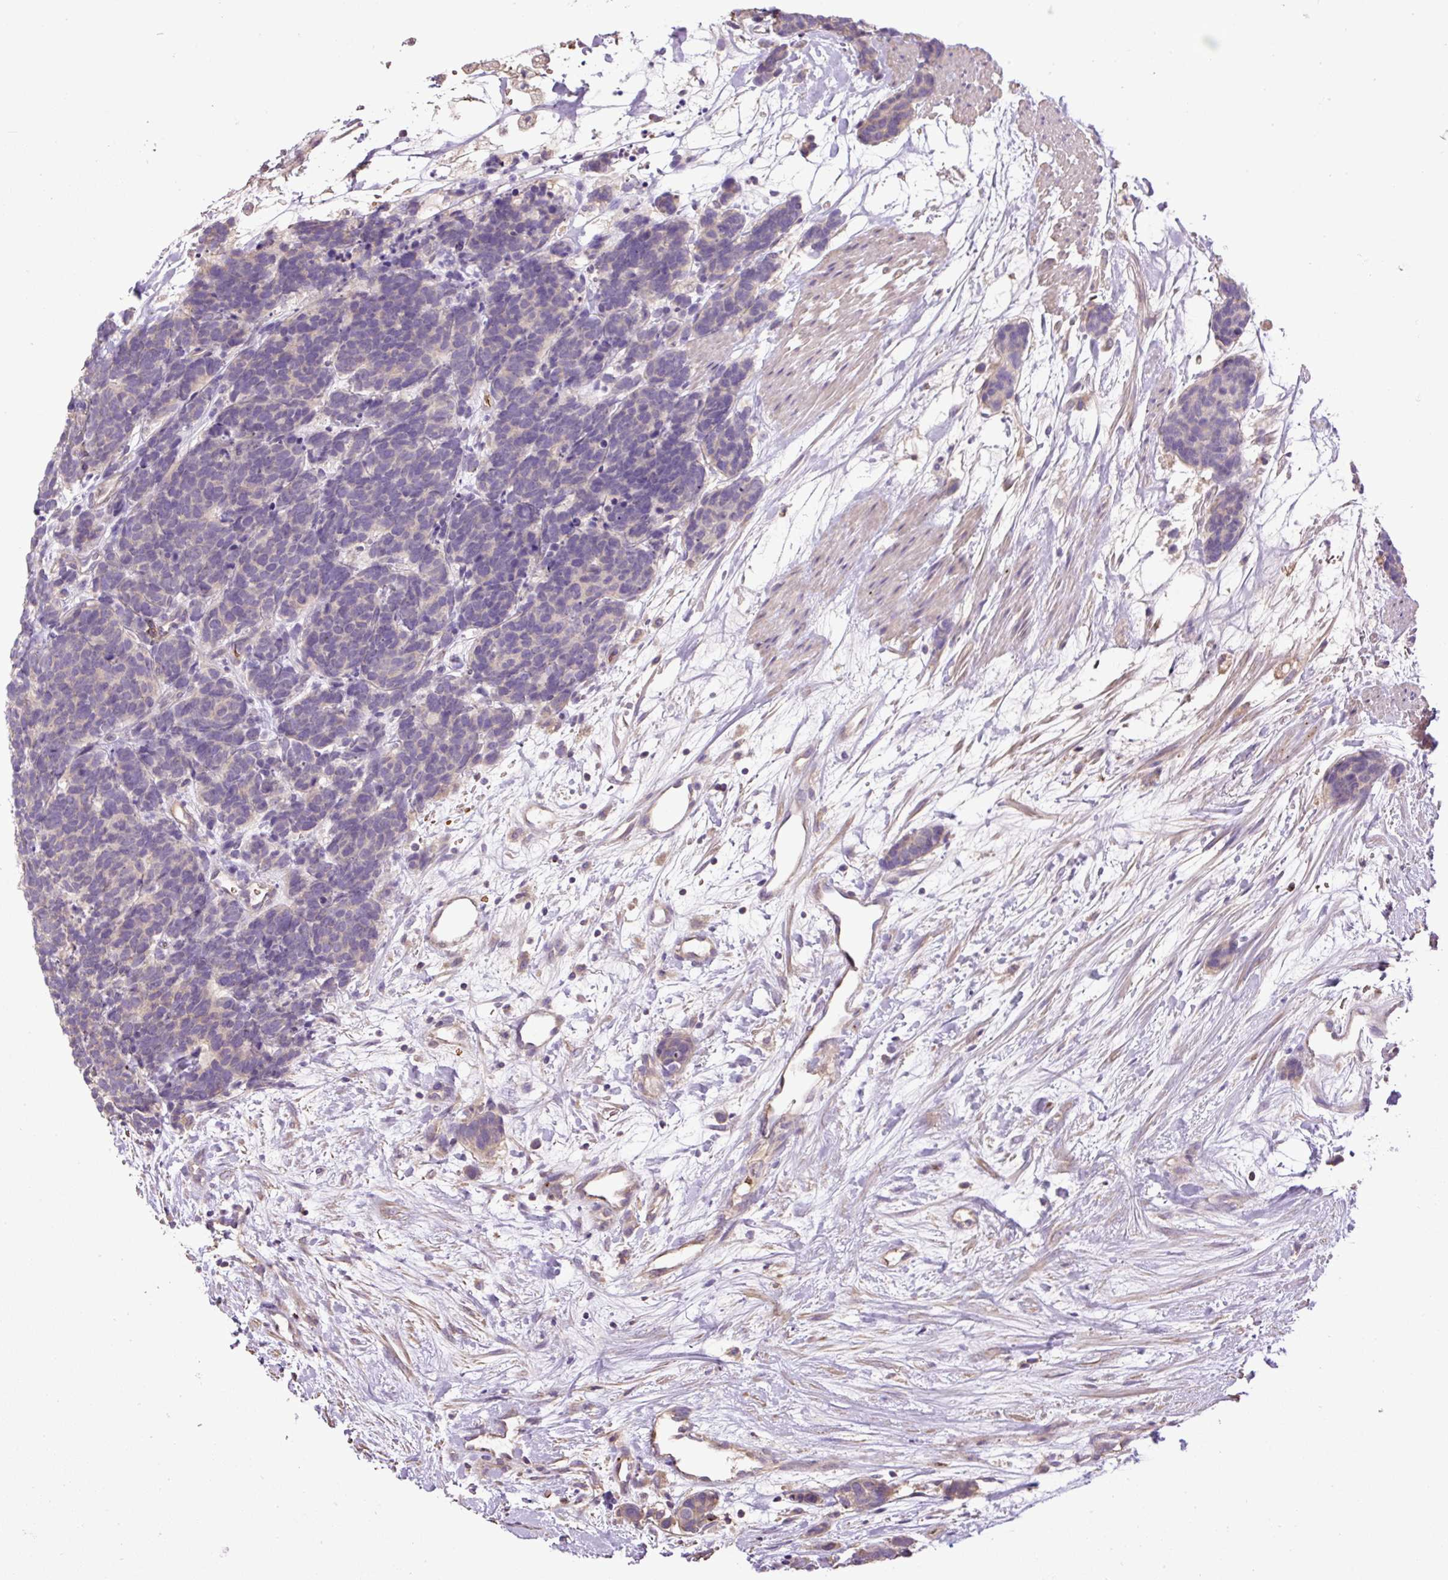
{"staining": {"intensity": "negative", "quantity": "none", "location": "none"}, "tissue": "carcinoid", "cell_type": "Tumor cells", "image_type": "cancer", "snomed": [{"axis": "morphology", "description": "Carcinoma, NOS"}, {"axis": "morphology", "description": "Carcinoid, malignant, NOS"}, {"axis": "topography", "description": "Prostate"}], "caption": "This is an IHC histopathology image of carcinoma. There is no staining in tumor cells.", "gene": "CXCL13", "patient": {"sex": "male", "age": 57}}